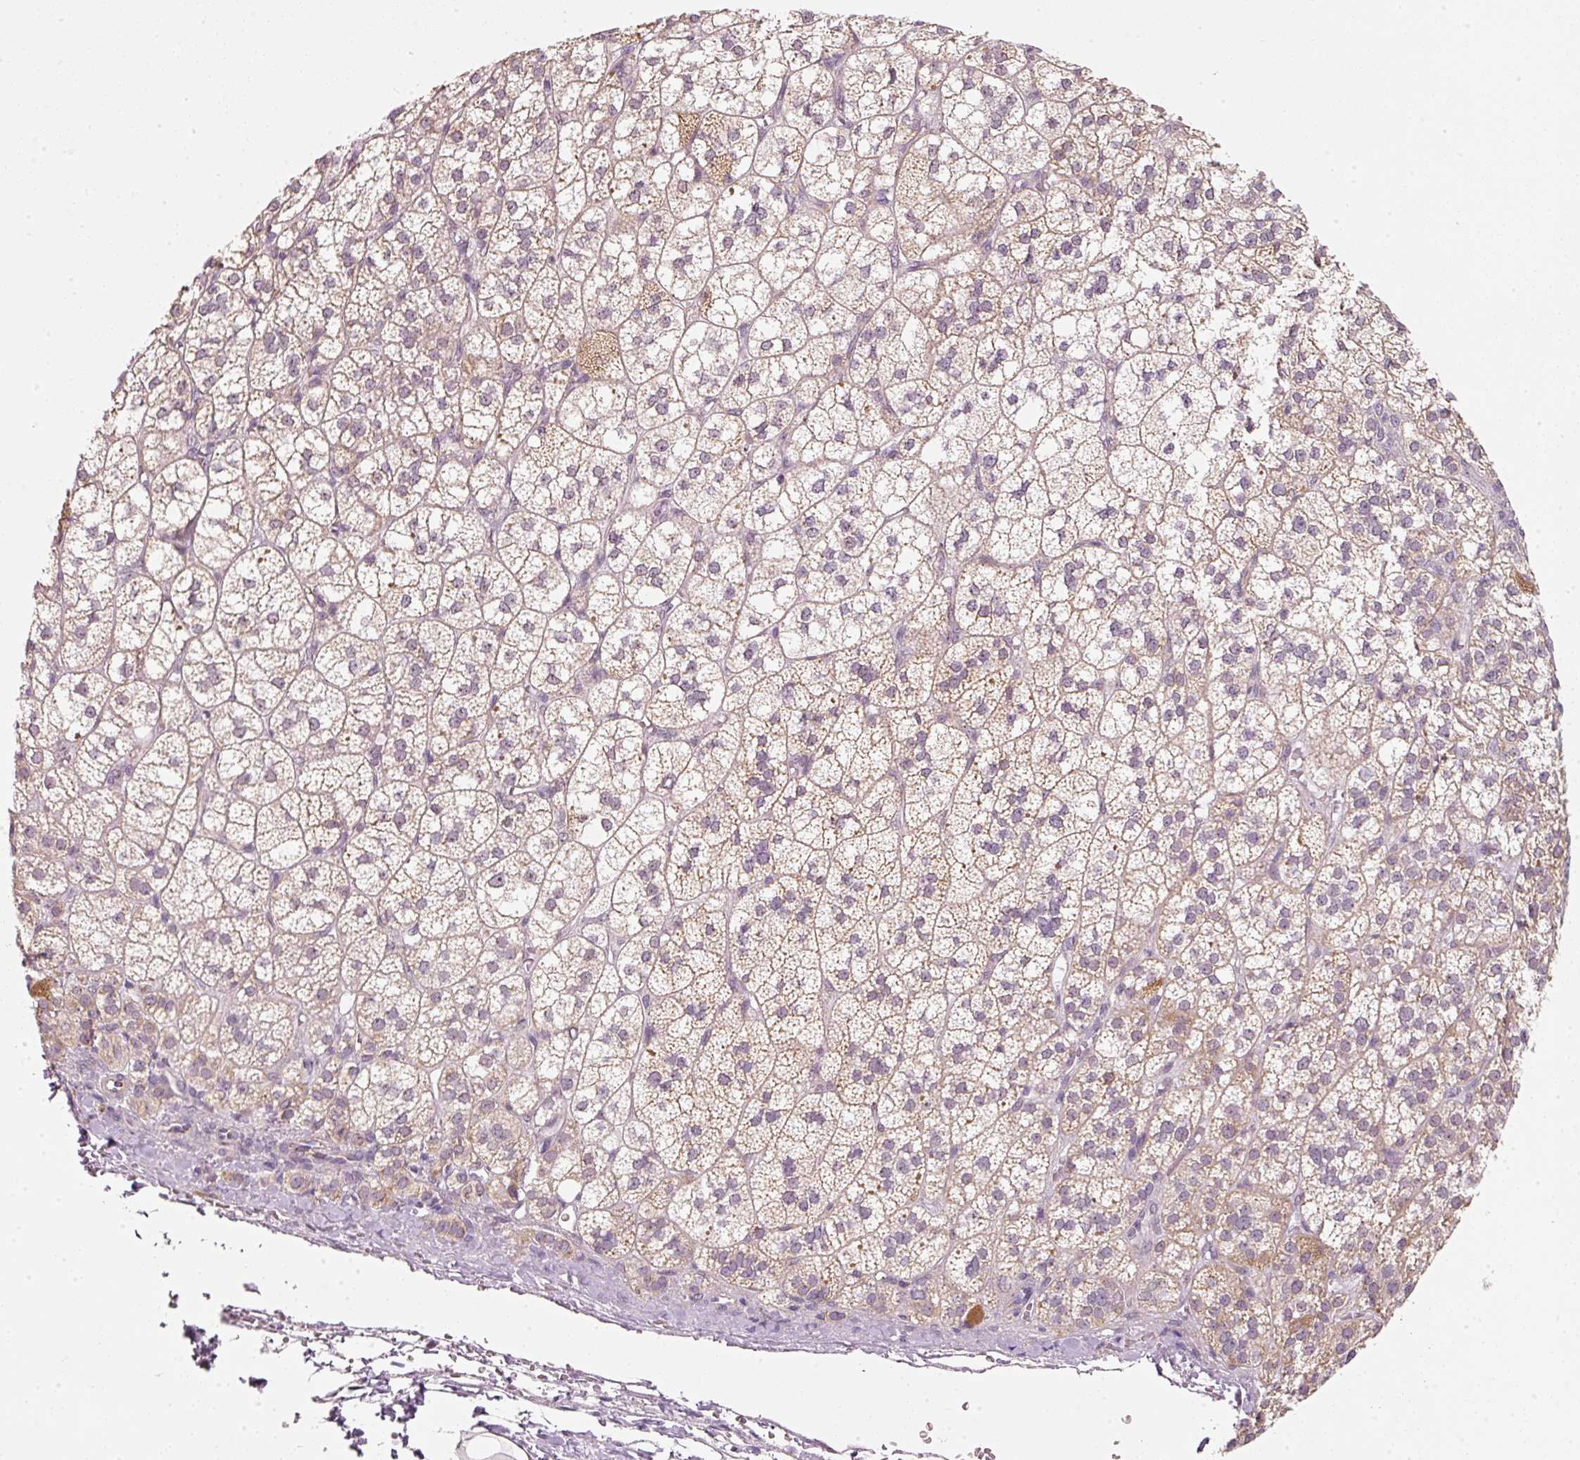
{"staining": {"intensity": "moderate", "quantity": "25%-75%", "location": "cytoplasmic/membranous"}, "tissue": "adrenal gland", "cell_type": "Glandular cells", "image_type": "normal", "snomed": [{"axis": "morphology", "description": "Normal tissue, NOS"}, {"axis": "topography", "description": "Adrenal gland"}], "caption": "Protein expression analysis of benign adrenal gland shows moderate cytoplasmic/membranous positivity in about 25%-75% of glandular cells.", "gene": "FSTL3", "patient": {"sex": "female", "age": 60}}